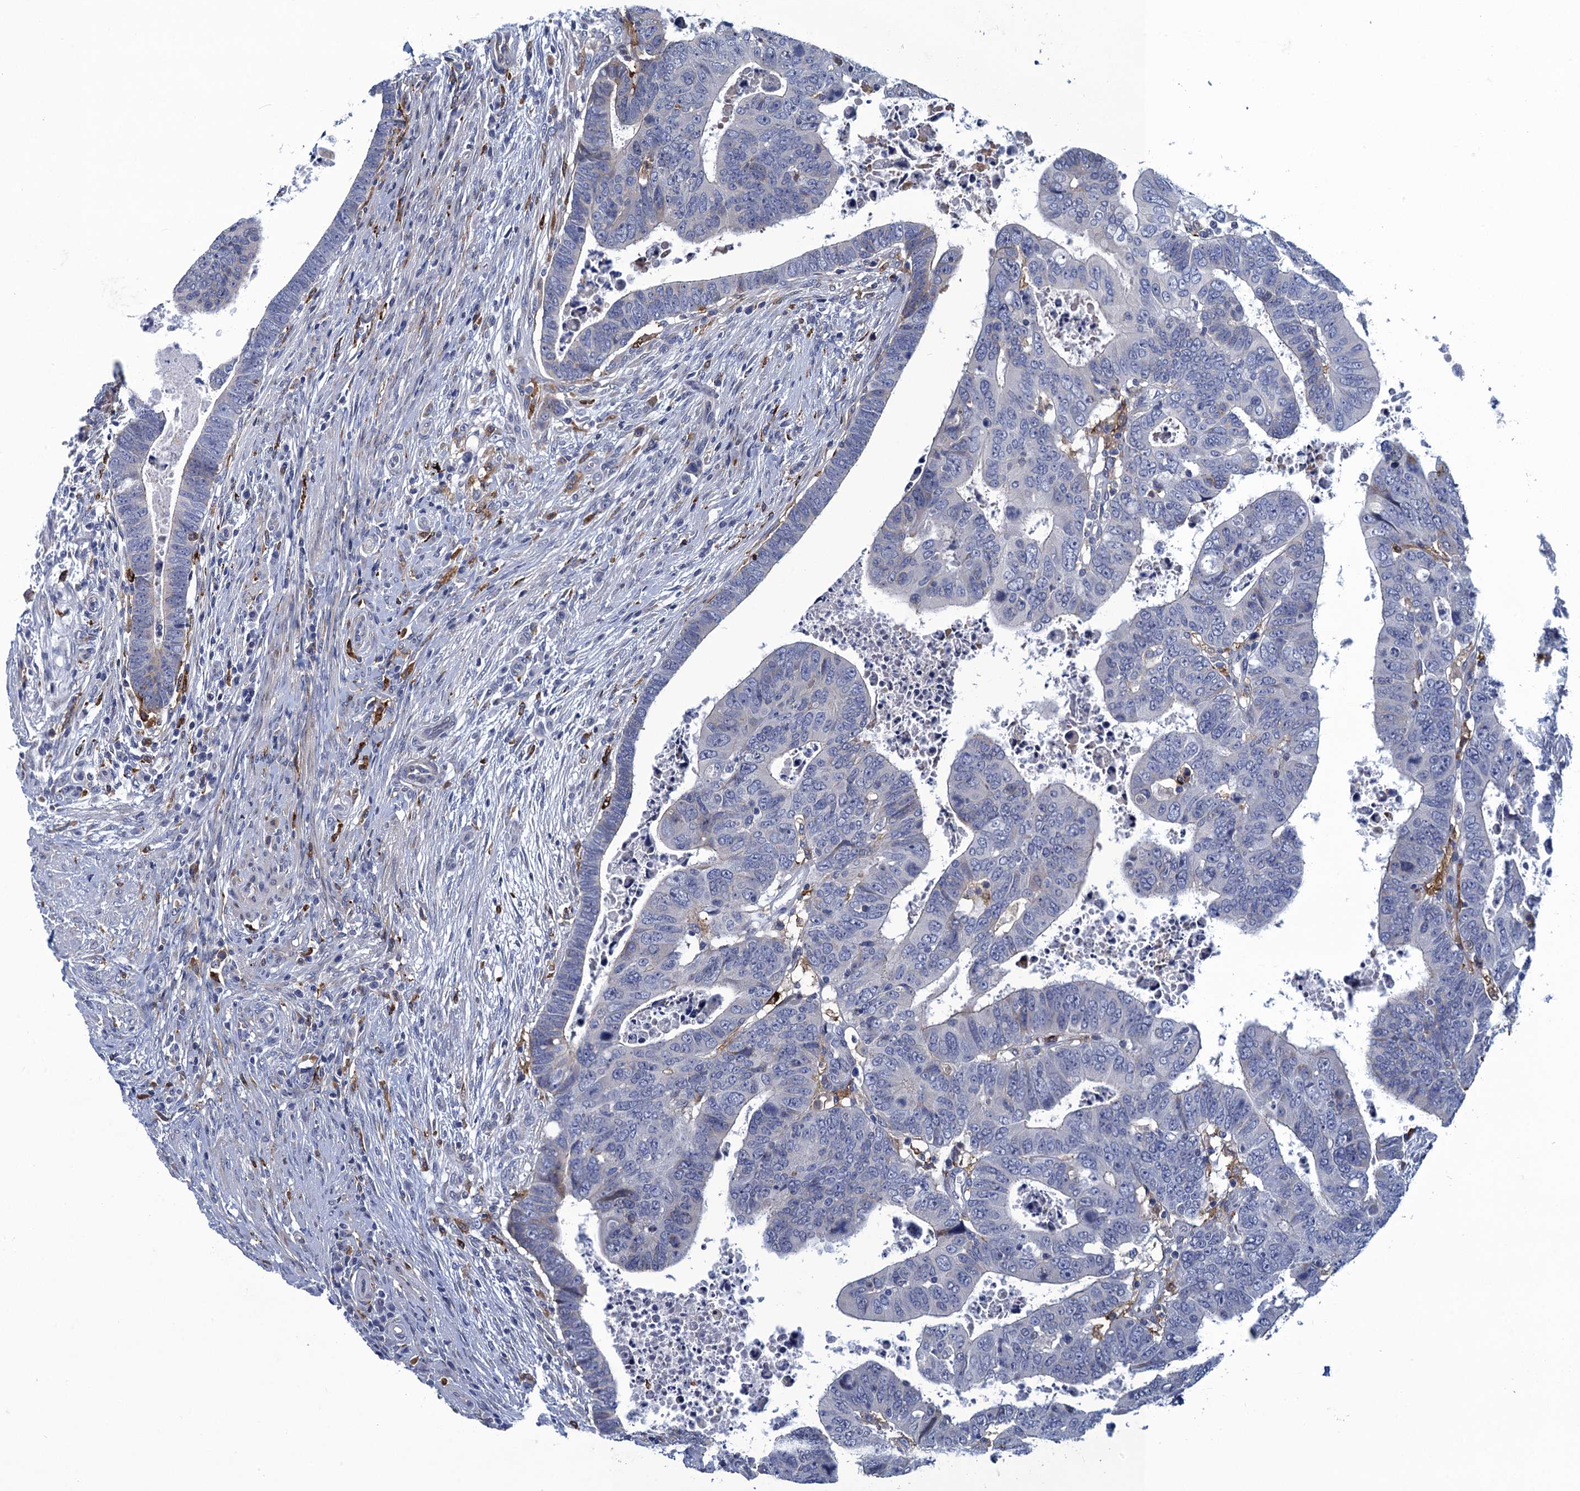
{"staining": {"intensity": "negative", "quantity": "none", "location": "none"}, "tissue": "colorectal cancer", "cell_type": "Tumor cells", "image_type": "cancer", "snomed": [{"axis": "morphology", "description": "Normal tissue, NOS"}, {"axis": "morphology", "description": "Adenocarcinoma, NOS"}, {"axis": "topography", "description": "Rectum"}], "caption": "Immunohistochemical staining of colorectal cancer (adenocarcinoma) displays no significant expression in tumor cells.", "gene": "DNHD1", "patient": {"sex": "female", "age": 65}}